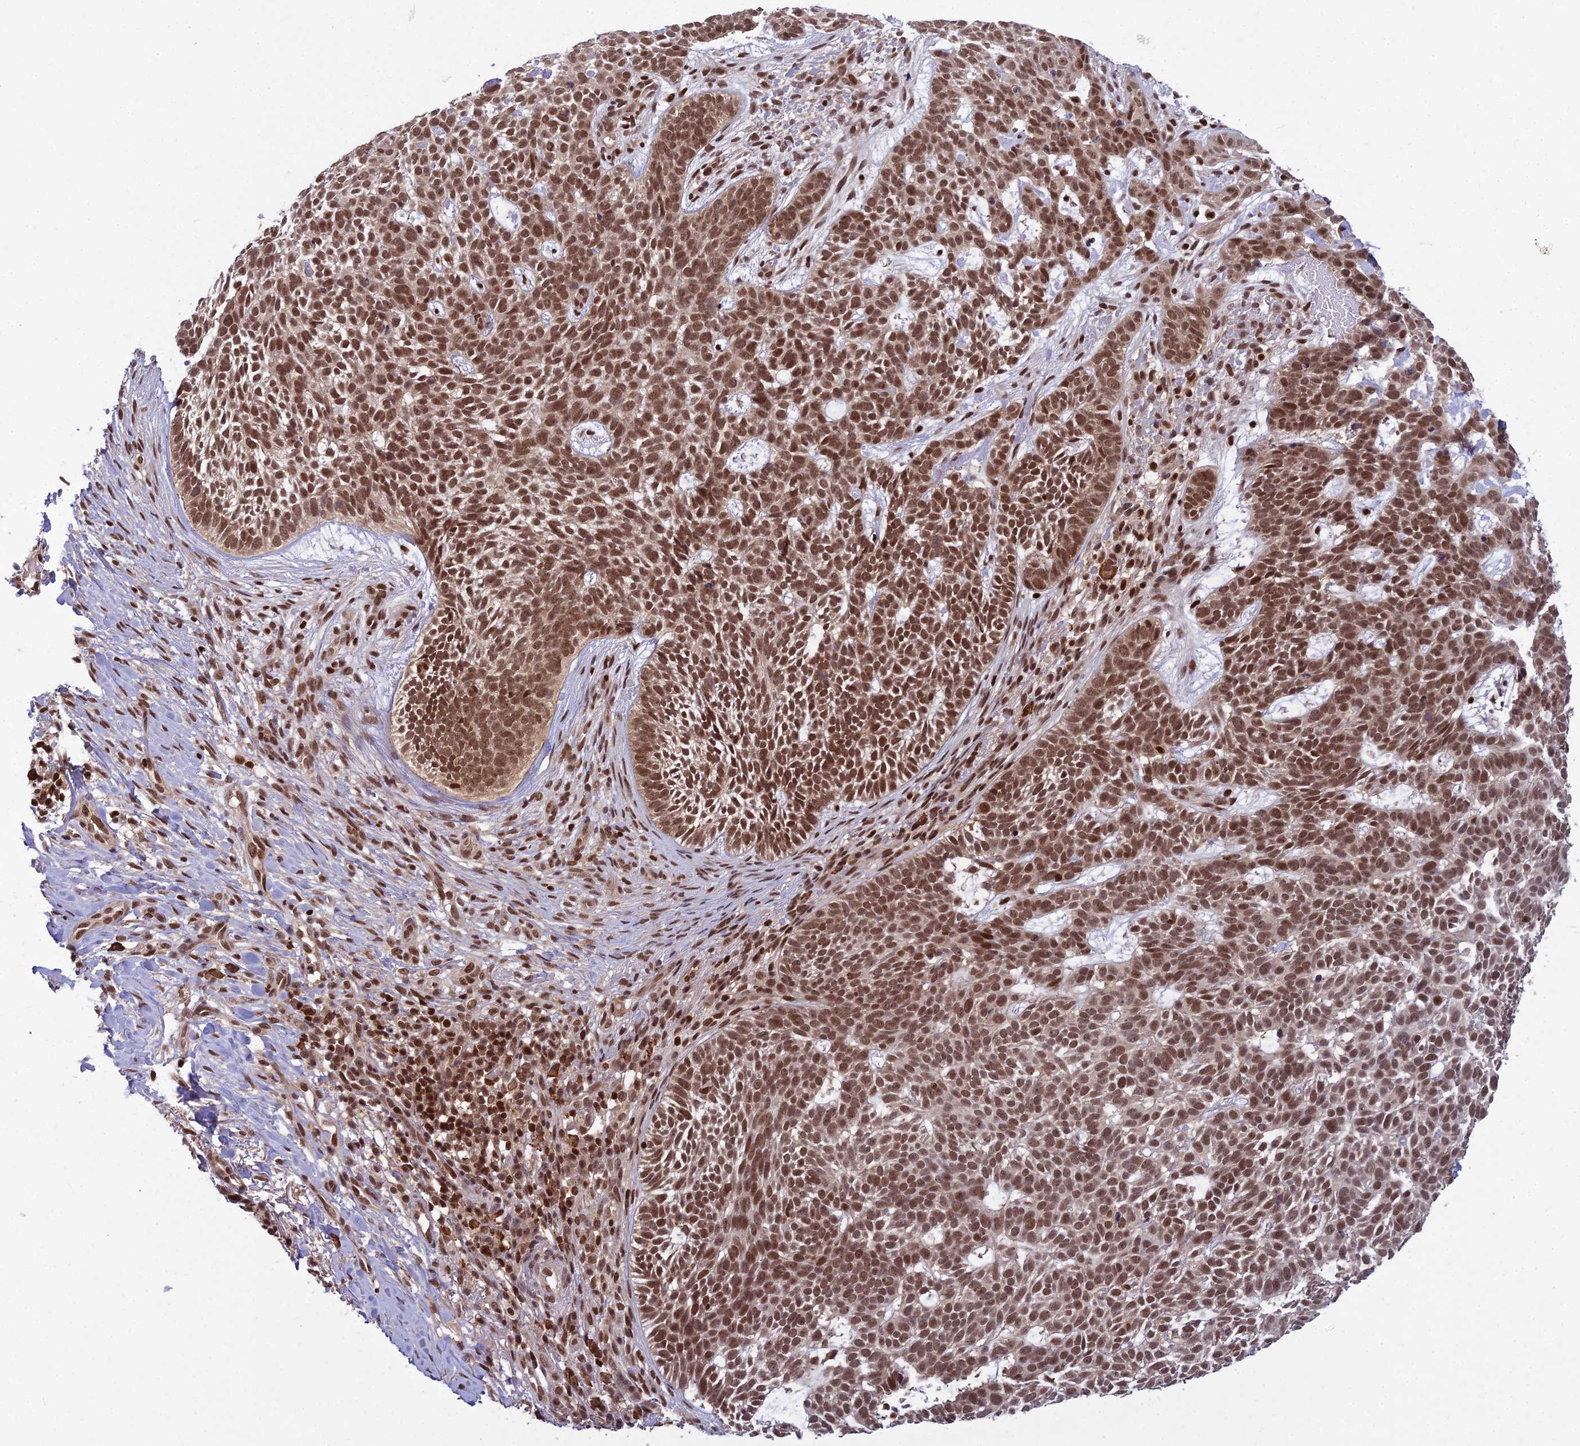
{"staining": {"intensity": "moderate", "quantity": ">75%", "location": "nuclear"}, "tissue": "skin cancer", "cell_type": "Tumor cells", "image_type": "cancer", "snomed": [{"axis": "morphology", "description": "Basal cell carcinoma"}, {"axis": "topography", "description": "Skin"}], "caption": "Protein expression analysis of skin basal cell carcinoma shows moderate nuclear expression in approximately >75% of tumor cells.", "gene": "GMEB1", "patient": {"sex": "female", "age": 78}}